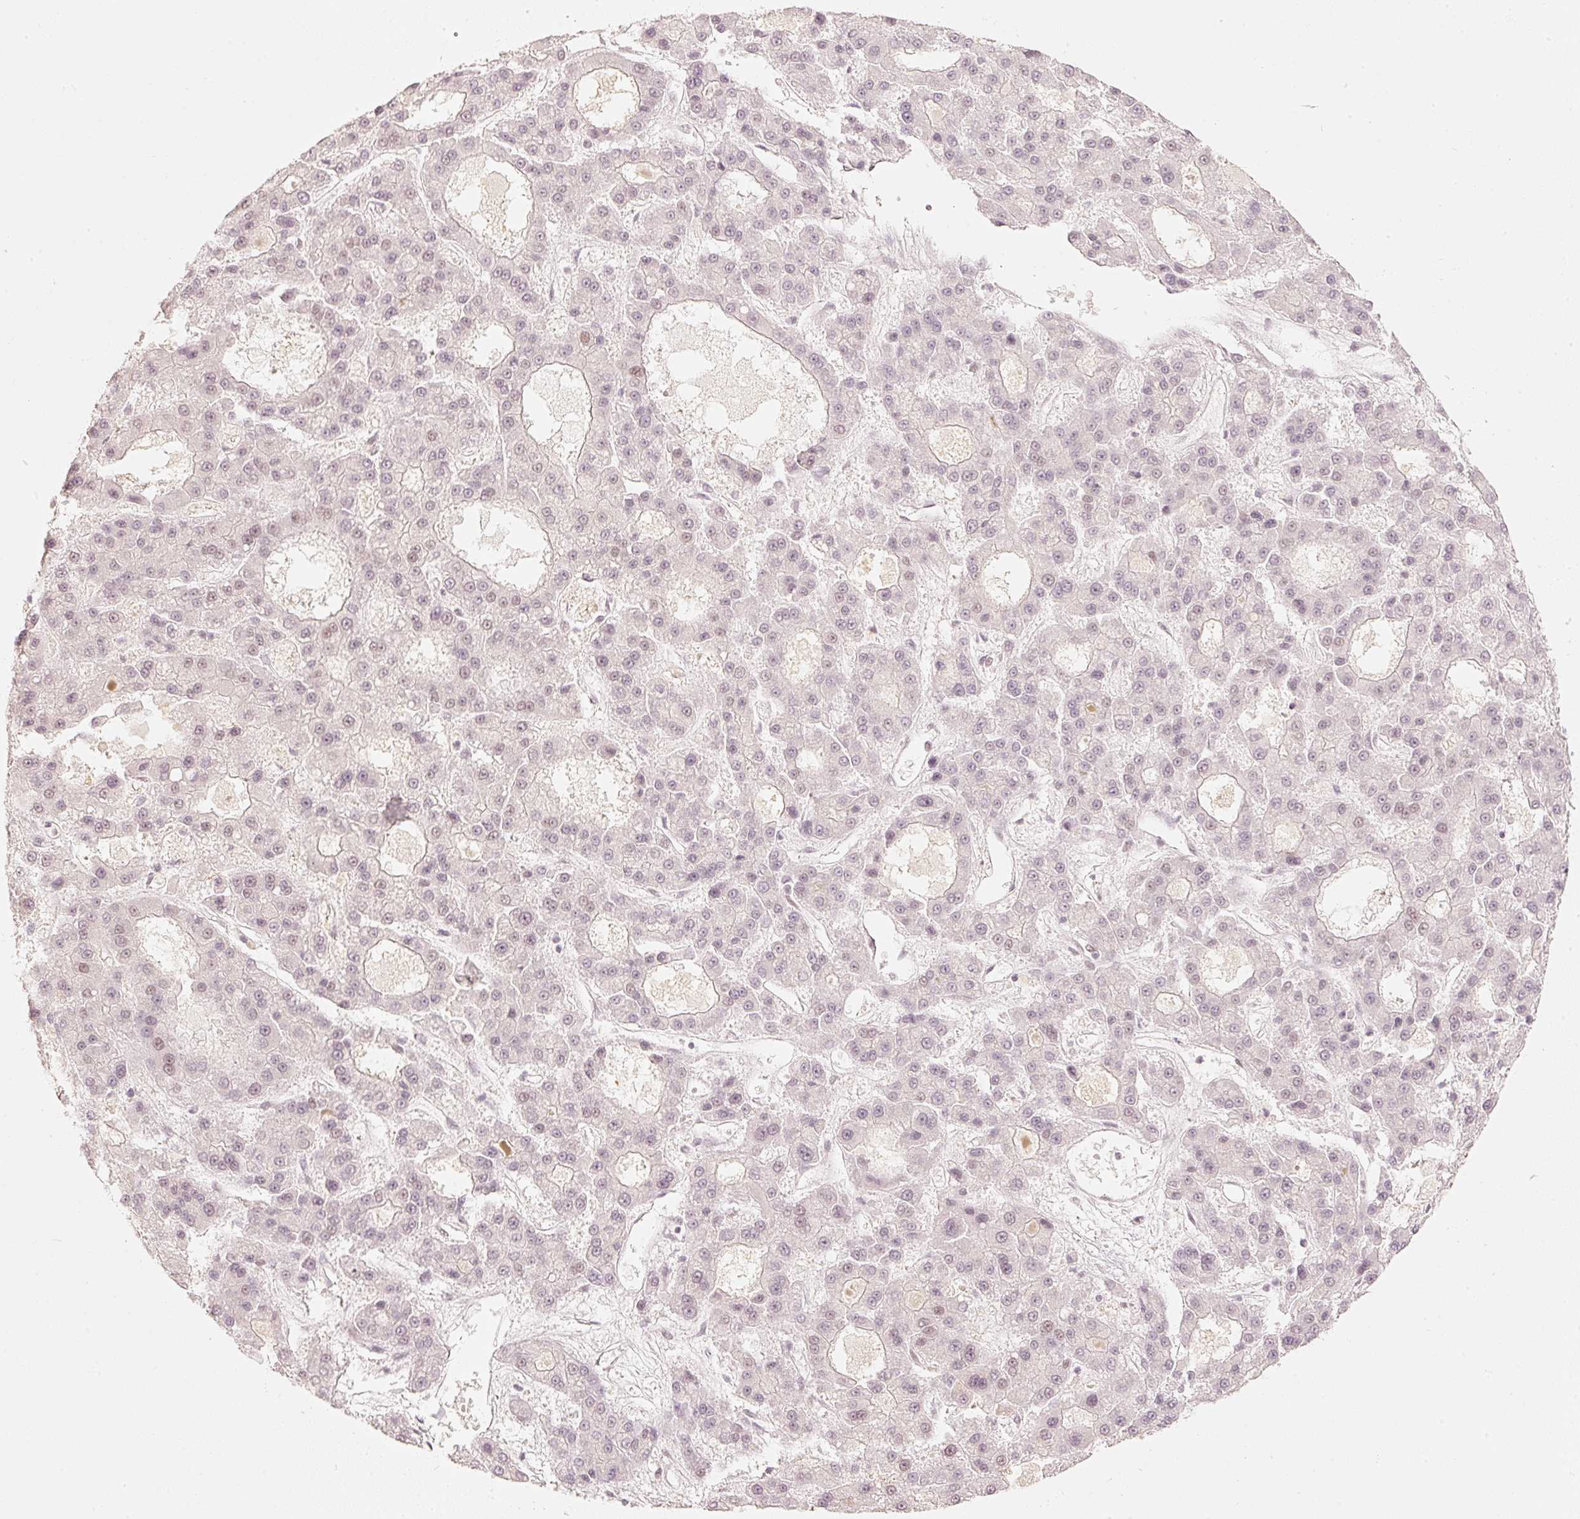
{"staining": {"intensity": "negative", "quantity": "none", "location": "none"}, "tissue": "liver cancer", "cell_type": "Tumor cells", "image_type": "cancer", "snomed": [{"axis": "morphology", "description": "Carcinoma, Hepatocellular, NOS"}, {"axis": "topography", "description": "Liver"}], "caption": "Liver cancer stained for a protein using immunohistochemistry (IHC) exhibits no positivity tumor cells.", "gene": "PPP1R10", "patient": {"sex": "male", "age": 70}}